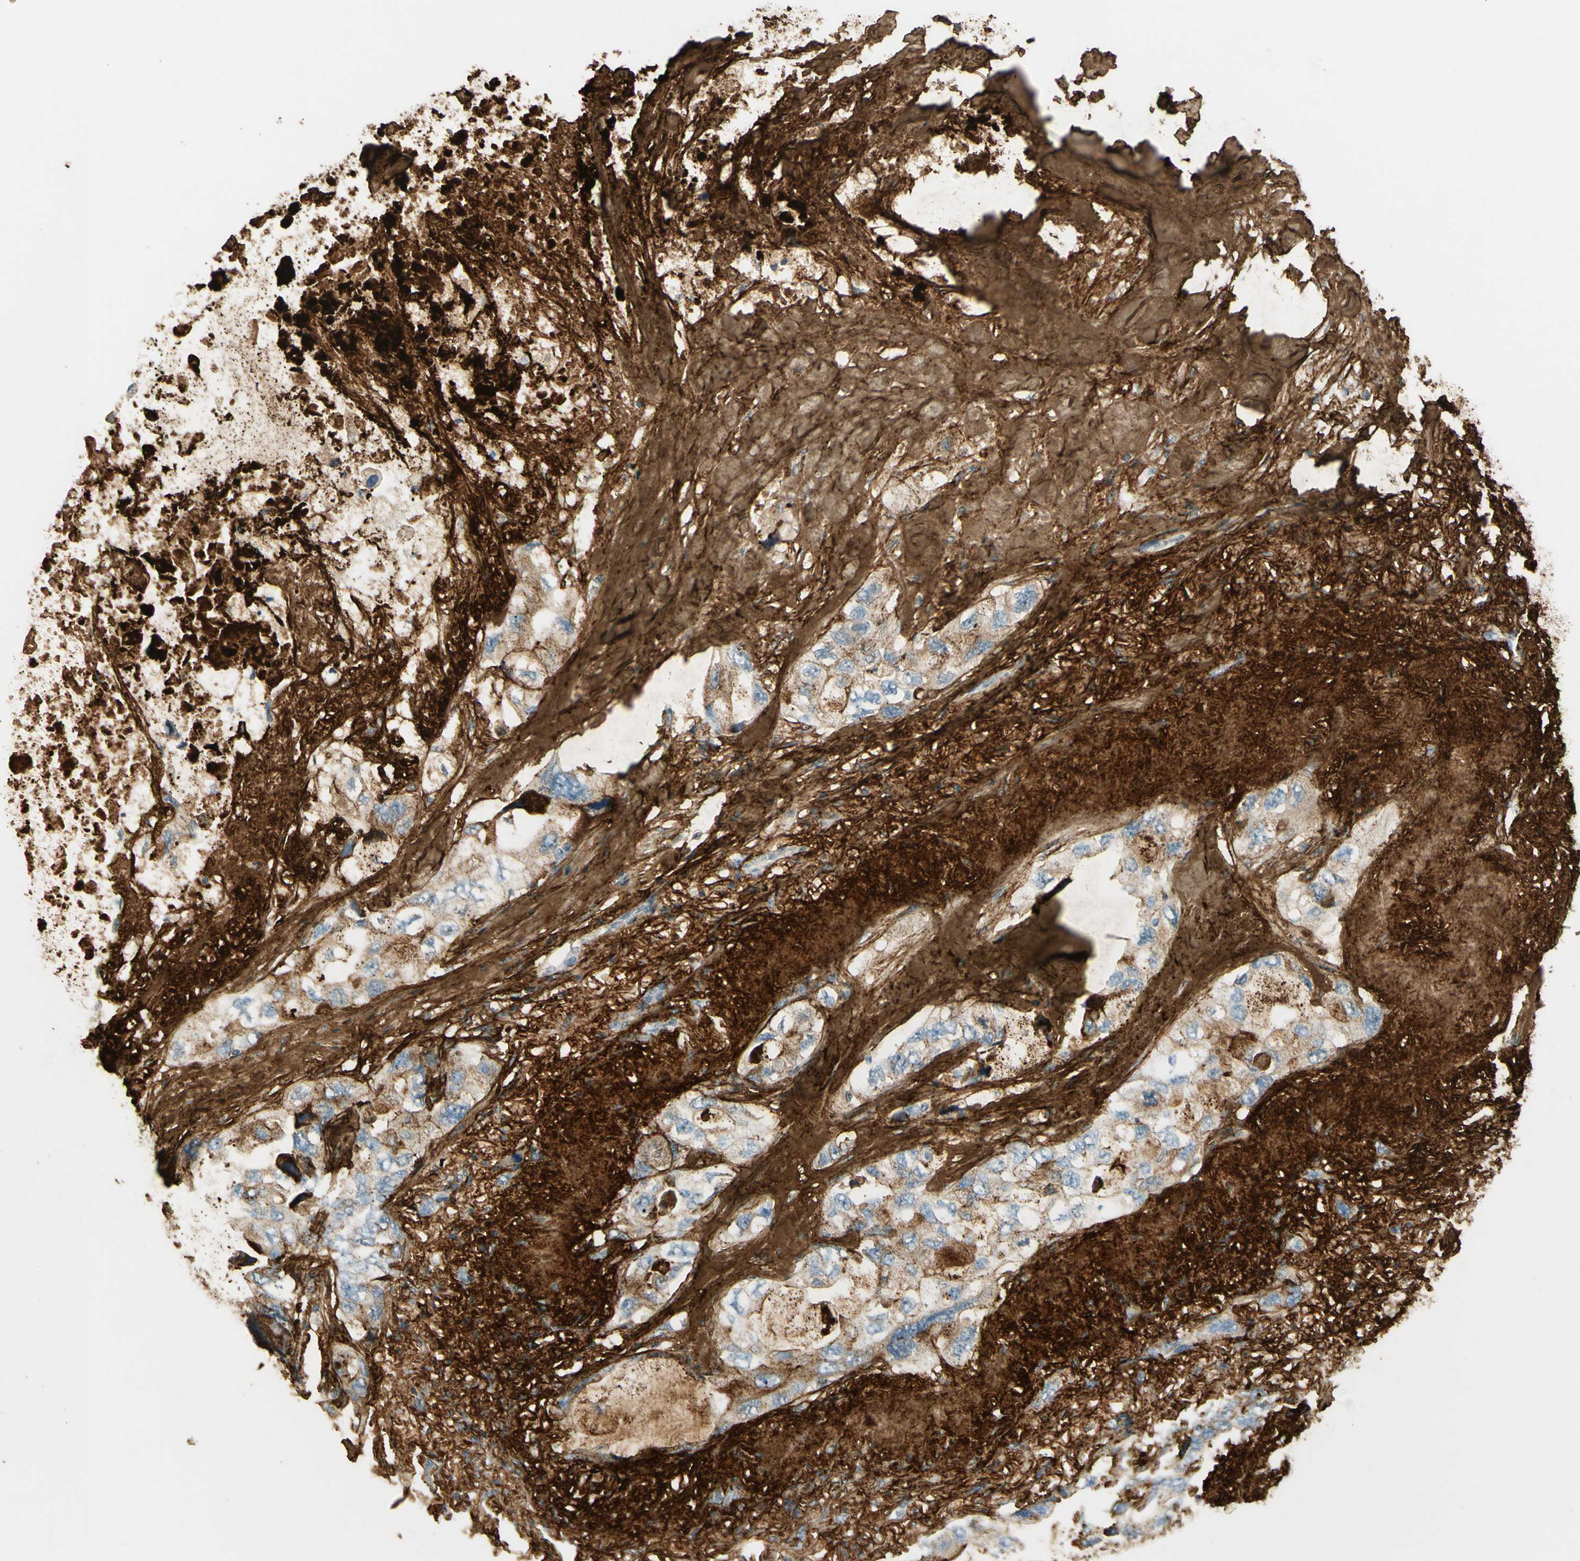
{"staining": {"intensity": "strong", "quantity": ">75%", "location": "cytoplasmic/membranous"}, "tissue": "lung cancer", "cell_type": "Tumor cells", "image_type": "cancer", "snomed": [{"axis": "morphology", "description": "Squamous cell carcinoma, NOS"}, {"axis": "topography", "description": "Lung"}], "caption": "This is an image of IHC staining of lung squamous cell carcinoma, which shows strong expression in the cytoplasmic/membranous of tumor cells.", "gene": "TNN", "patient": {"sex": "female", "age": 73}}